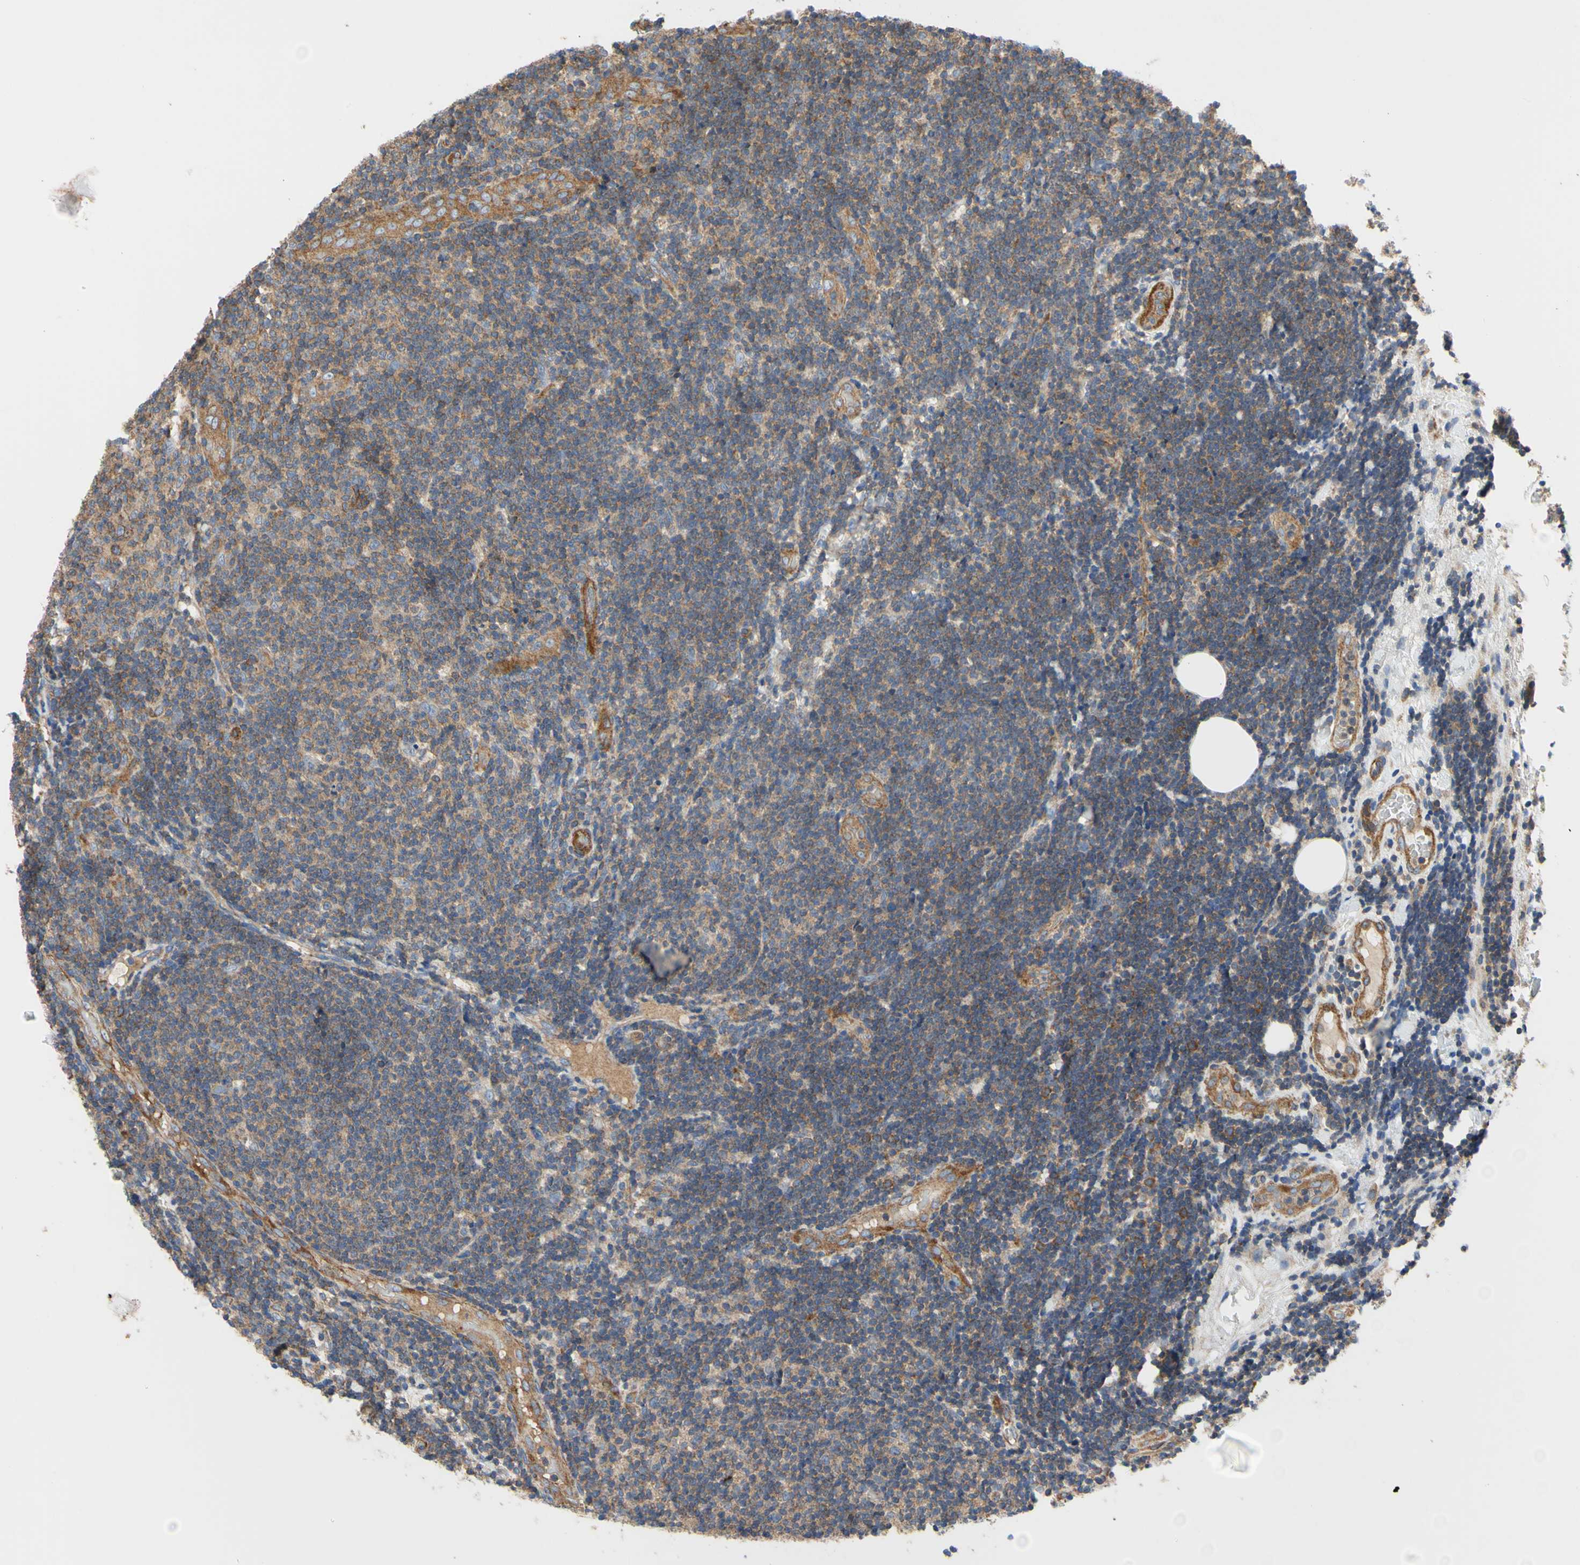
{"staining": {"intensity": "weak", "quantity": "25%-75%", "location": "cytoplasmic/membranous"}, "tissue": "lymphoma", "cell_type": "Tumor cells", "image_type": "cancer", "snomed": [{"axis": "morphology", "description": "Malignant lymphoma, non-Hodgkin's type, Low grade"}, {"axis": "topography", "description": "Lymph node"}], "caption": "There is low levels of weak cytoplasmic/membranous positivity in tumor cells of low-grade malignant lymphoma, non-Hodgkin's type, as demonstrated by immunohistochemical staining (brown color).", "gene": "BECN1", "patient": {"sex": "male", "age": 83}}